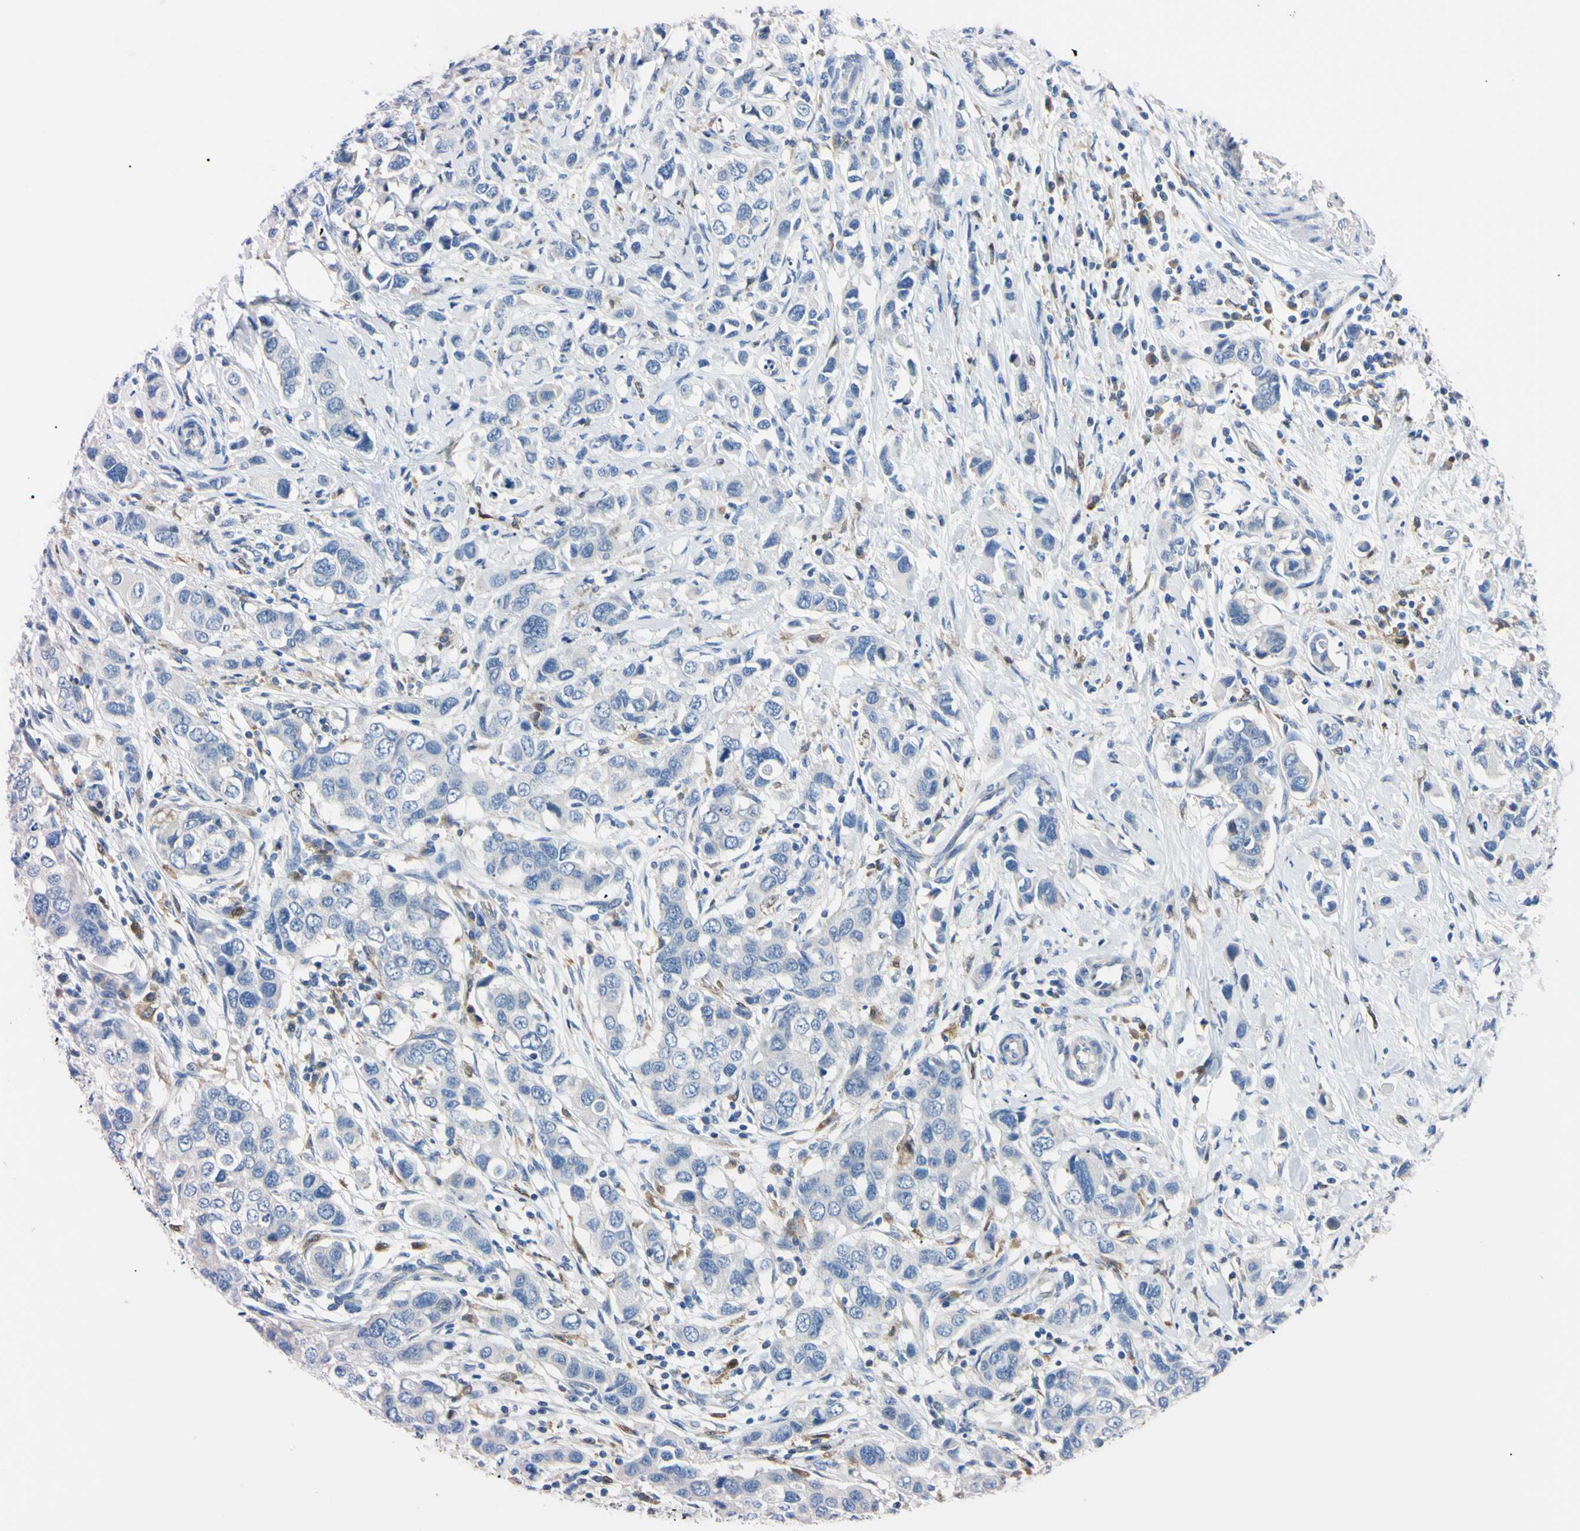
{"staining": {"intensity": "negative", "quantity": "none", "location": "none"}, "tissue": "breast cancer", "cell_type": "Tumor cells", "image_type": "cancer", "snomed": [{"axis": "morphology", "description": "Normal tissue, NOS"}, {"axis": "morphology", "description": "Duct carcinoma"}, {"axis": "topography", "description": "Breast"}], "caption": "Protein analysis of breast intraductal carcinoma demonstrates no significant staining in tumor cells.", "gene": "NCF4", "patient": {"sex": "female", "age": 50}}